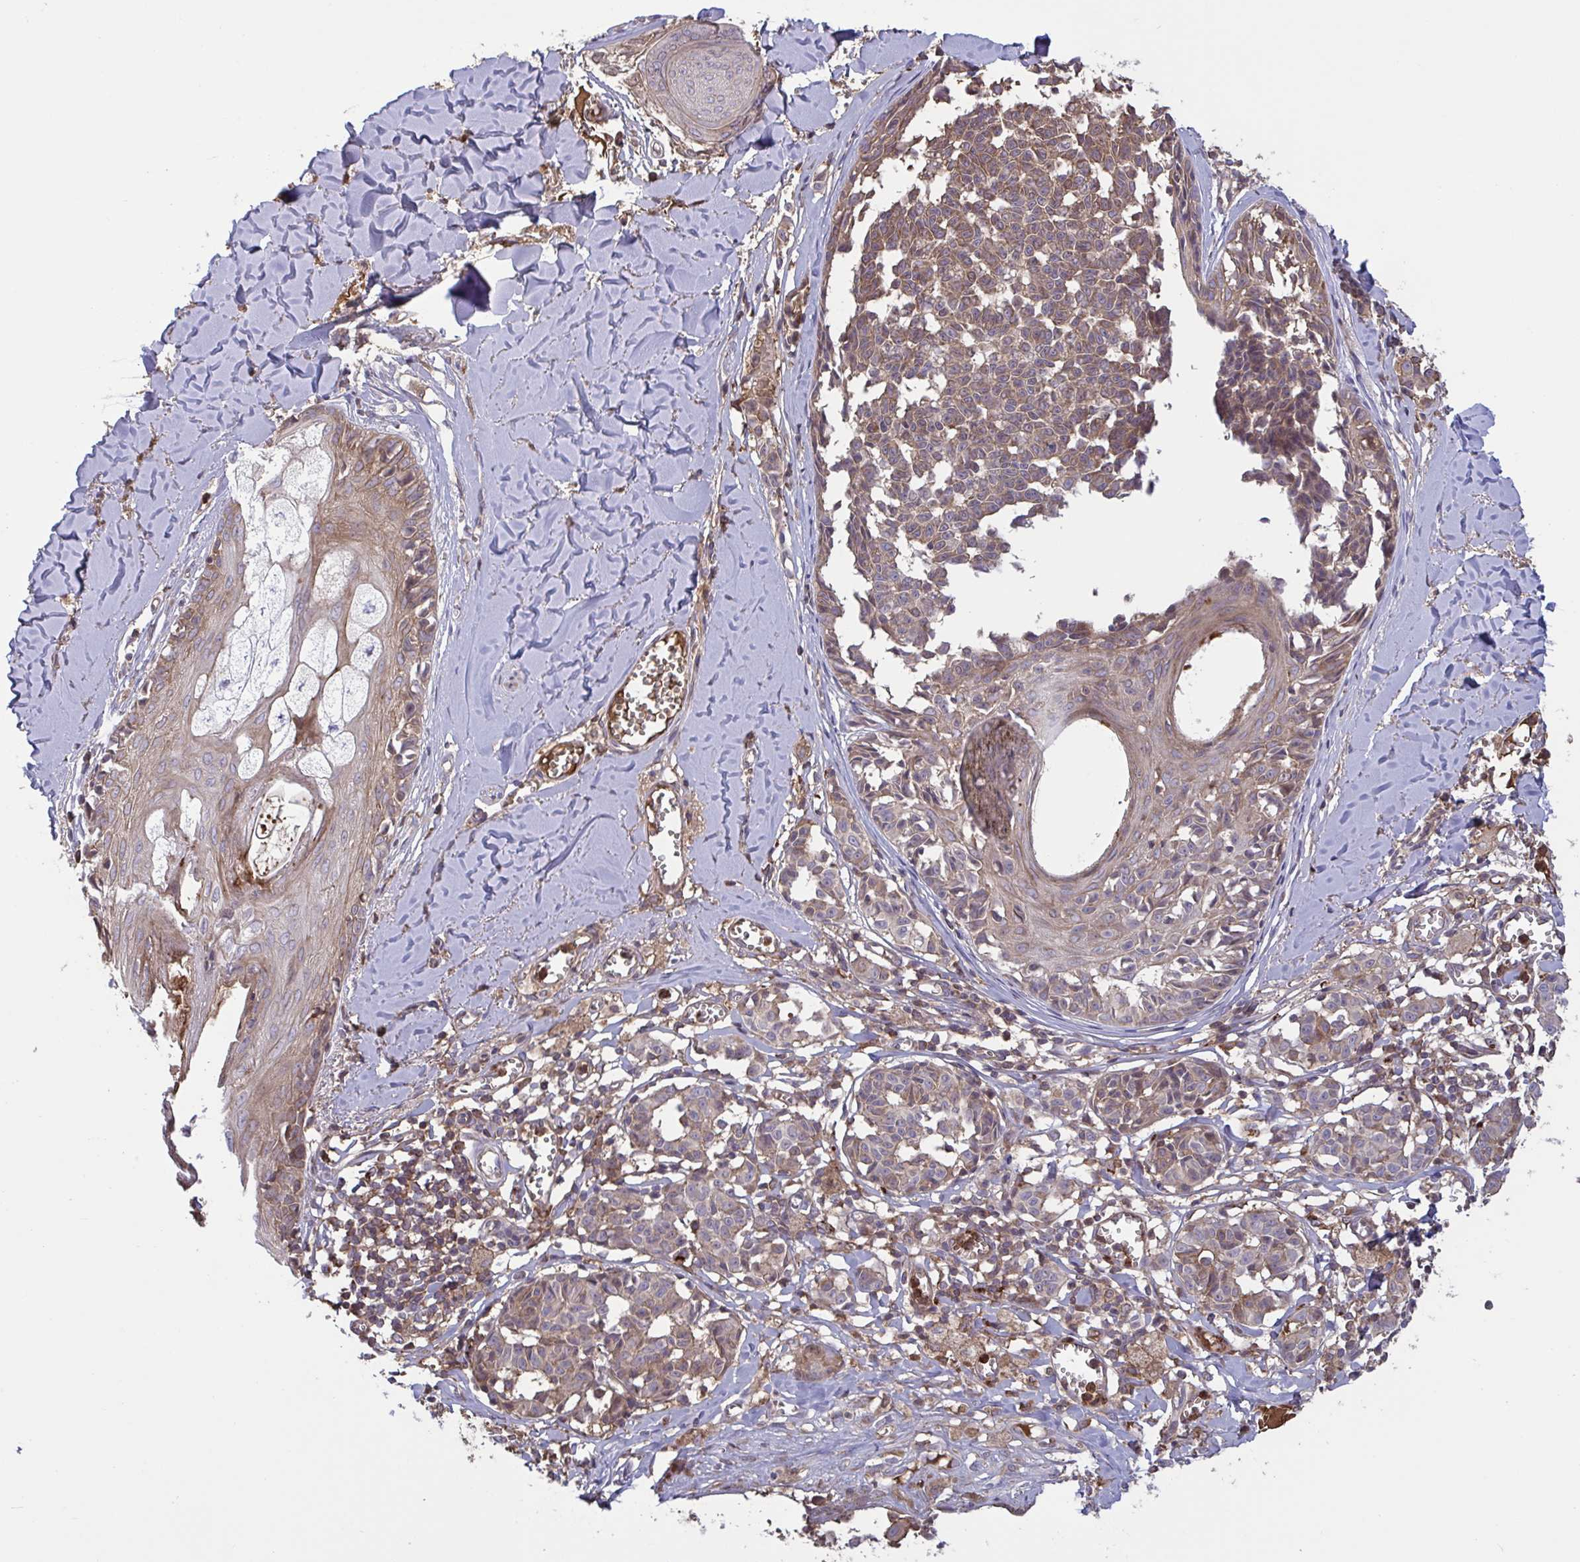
{"staining": {"intensity": "moderate", "quantity": ">75%", "location": "cytoplasmic/membranous"}, "tissue": "melanoma", "cell_type": "Tumor cells", "image_type": "cancer", "snomed": [{"axis": "morphology", "description": "Malignant melanoma, NOS"}, {"axis": "topography", "description": "Skin"}], "caption": "This micrograph reveals immunohistochemistry staining of malignant melanoma, with medium moderate cytoplasmic/membranous positivity in about >75% of tumor cells.", "gene": "IL1R1", "patient": {"sex": "female", "age": 43}}